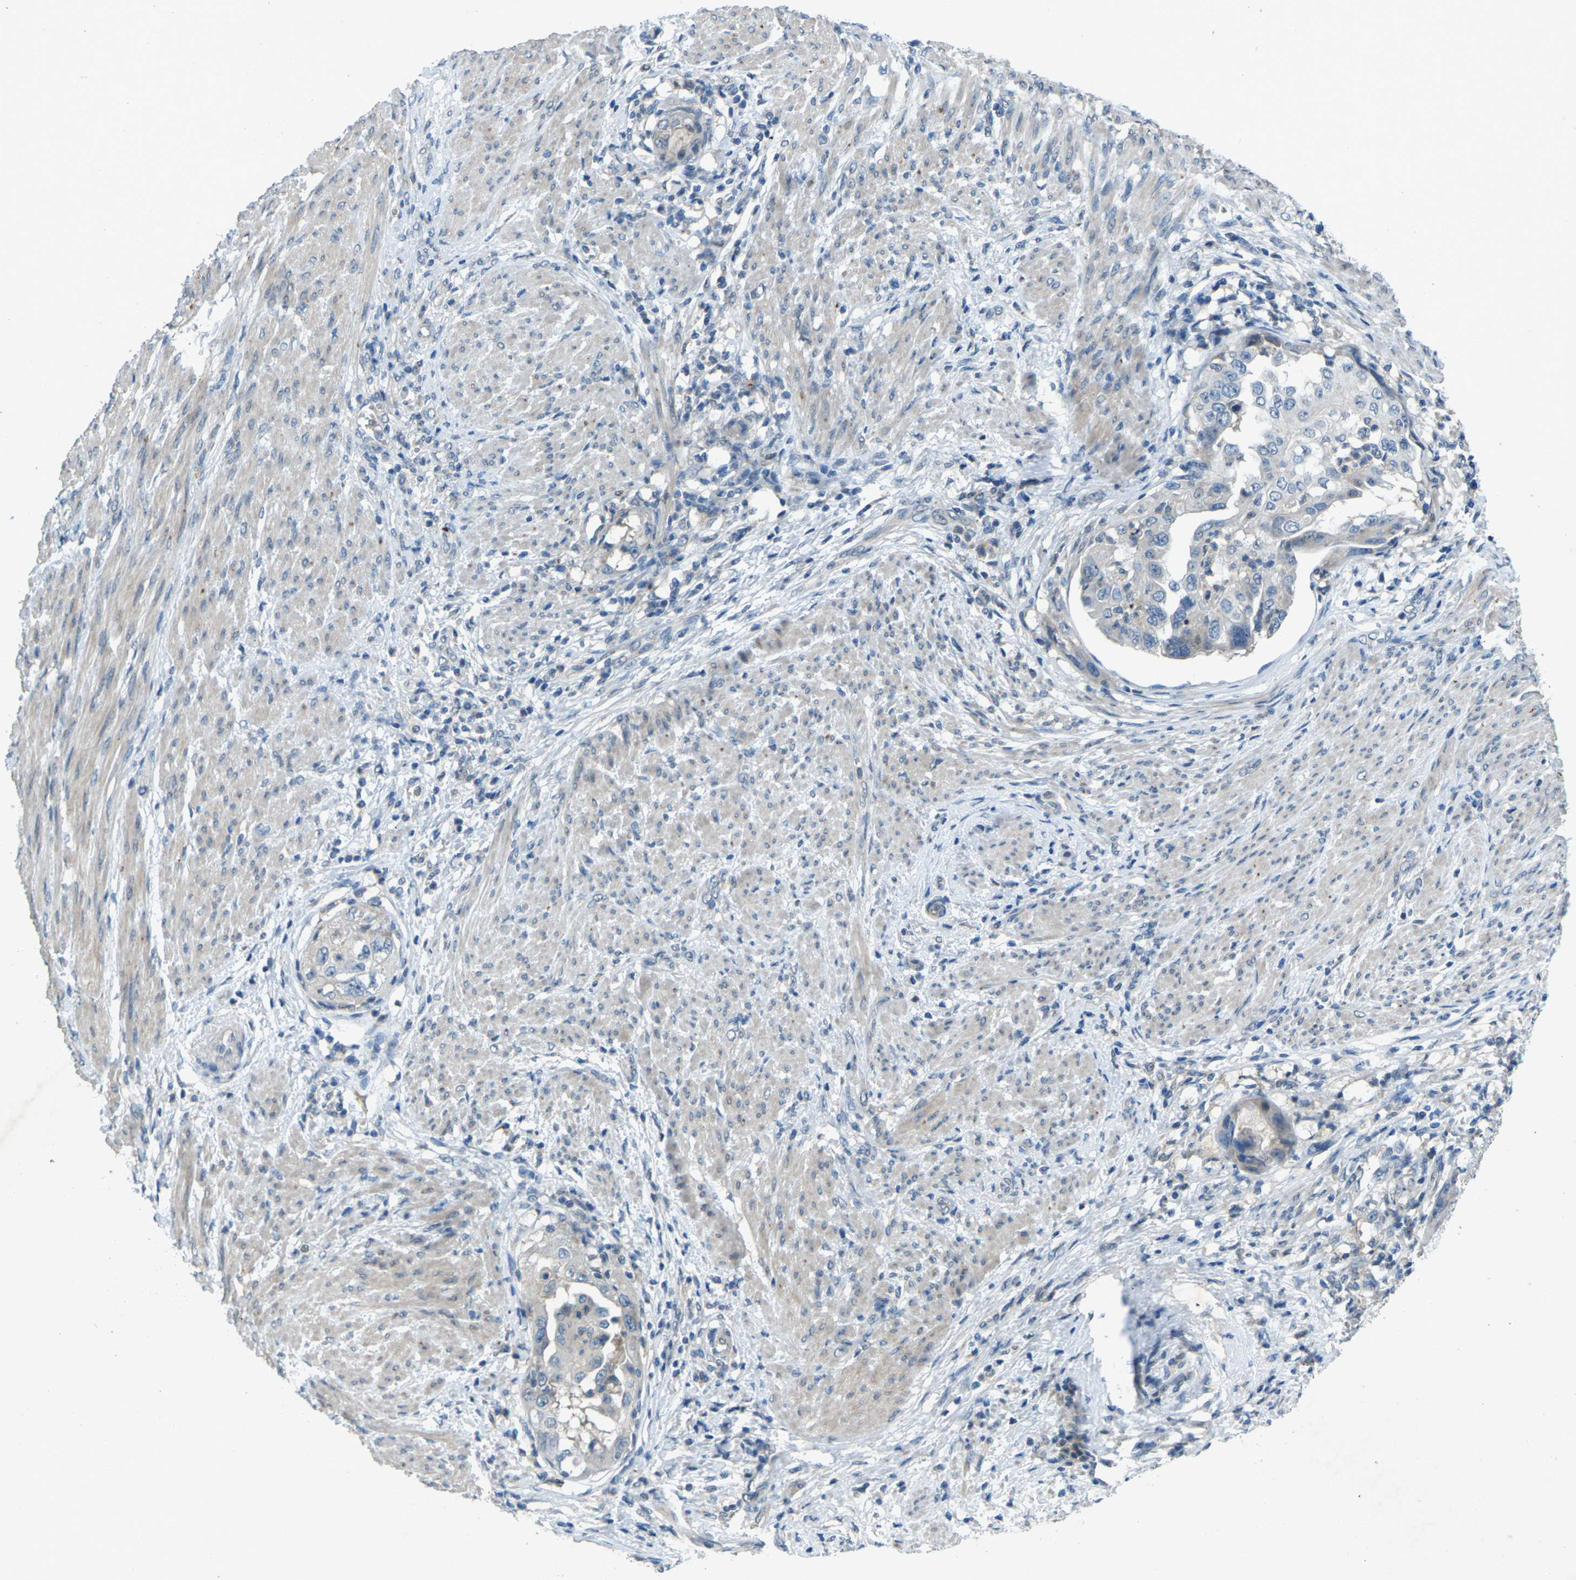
{"staining": {"intensity": "negative", "quantity": "none", "location": "none"}, "tissue": "endometrial cancer", "cell_type": "Tumor cells", "image_type": "cancer", "snomed": [{"axis": "morphology", "description": "Adenocarcinoma, NOS"}, {"axis": "topography", "description": "Endometrium"}], "caption": "This is a micrograph of IHC staining of adenocarcinoma (endometrial), which shows no staining in tumor cells.", "gene": "SIGLEC14", "patient": {"sex": "female", "age": 85}}